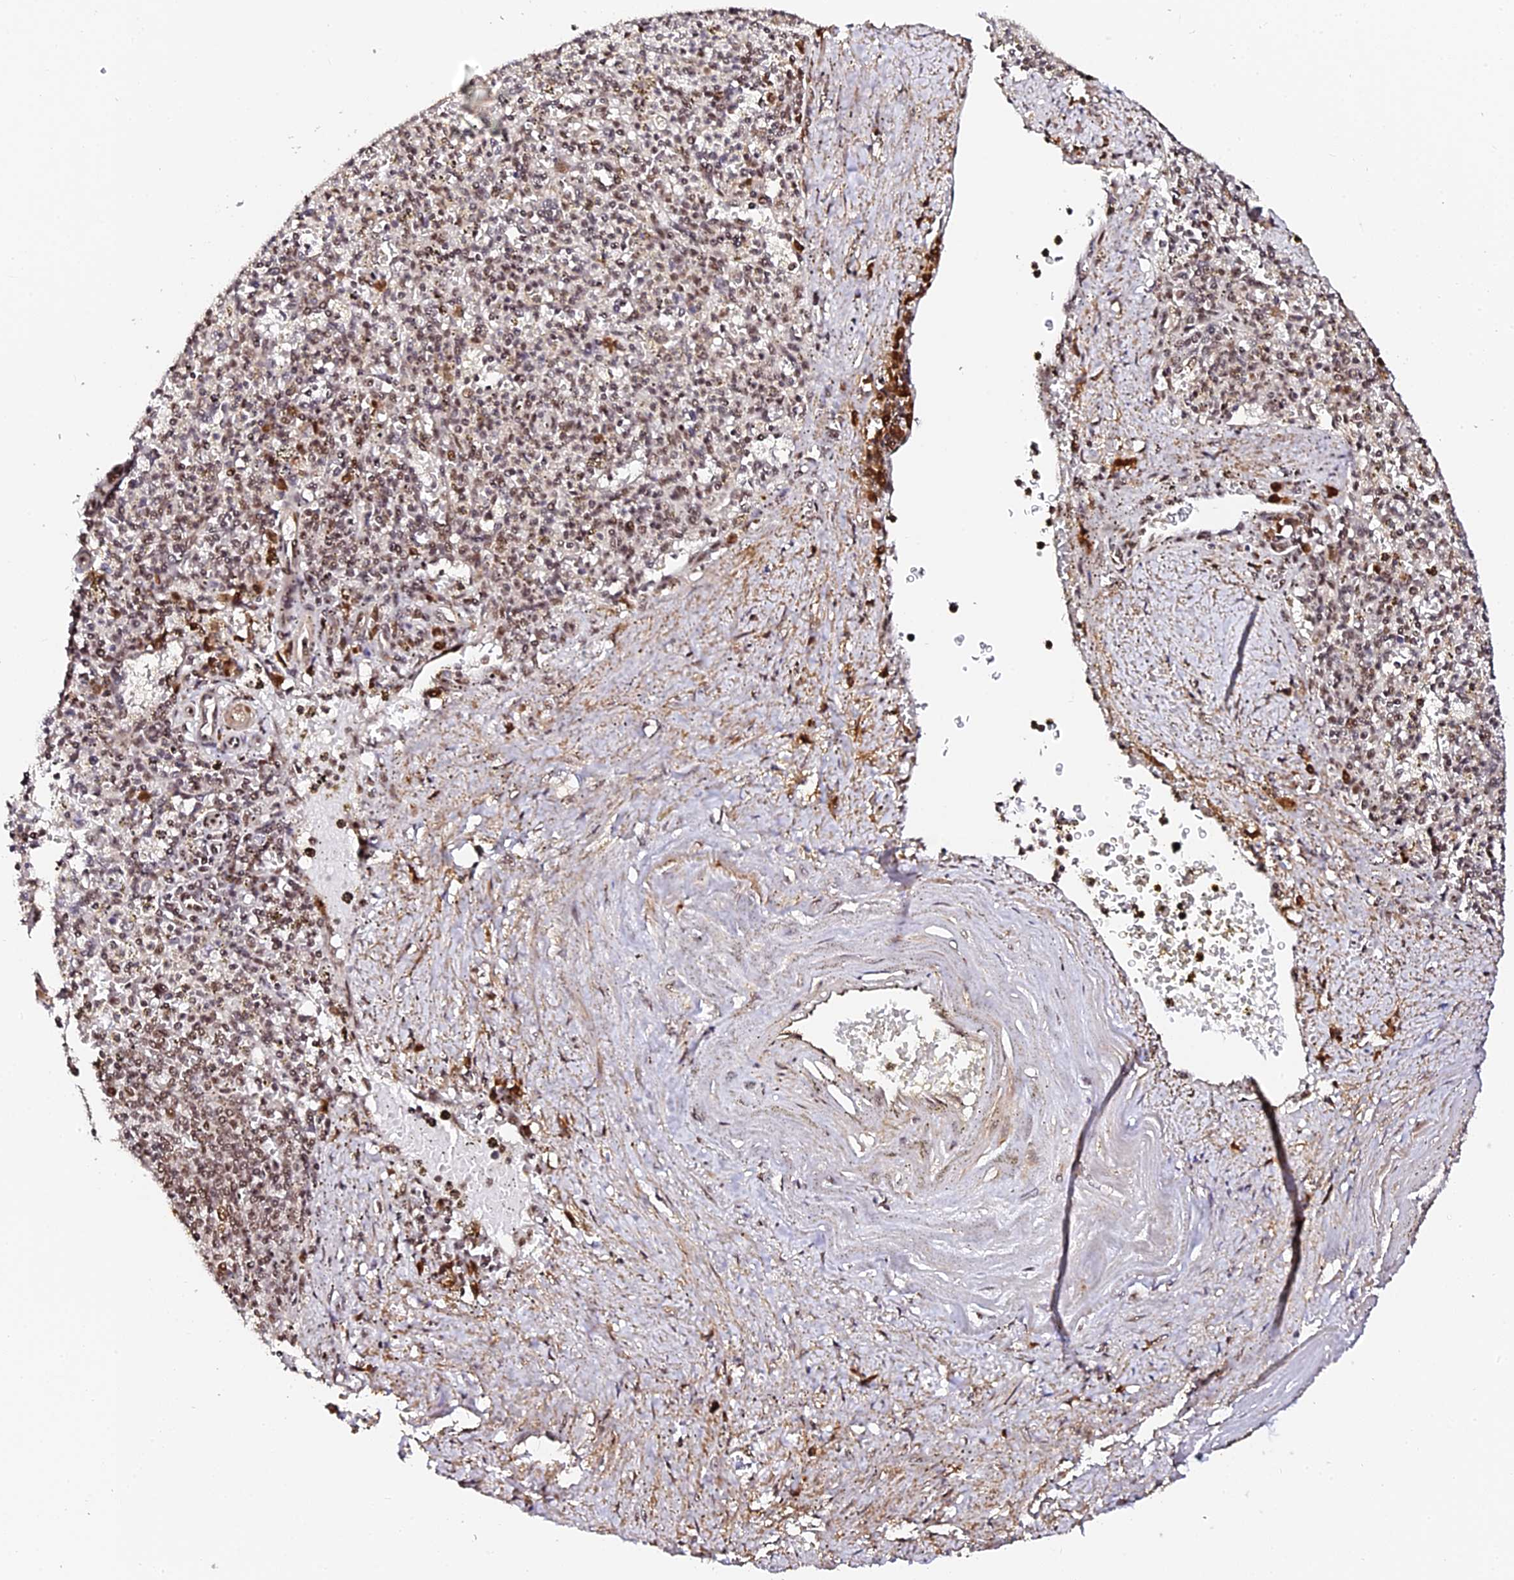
{"staining": {"intensity": "moderate", "quantity": "25%-75%", "location": "nuclear"}, "tissue": "spleen", "cell_type": "Cells in red pulp", "image_type": "normal", "snomed": [{"axis": "morphology", "description": "Normal tissue, NOS"}, {"axis": "topography", "description": "Spleen"}], "caption": "Spleen stained with a brown dye shows moderate nuclear positive expression in about 25%-75% of cells in red pulp.", "gene": "MCRS1", "patient": {"sex": "male", "age": 72}}